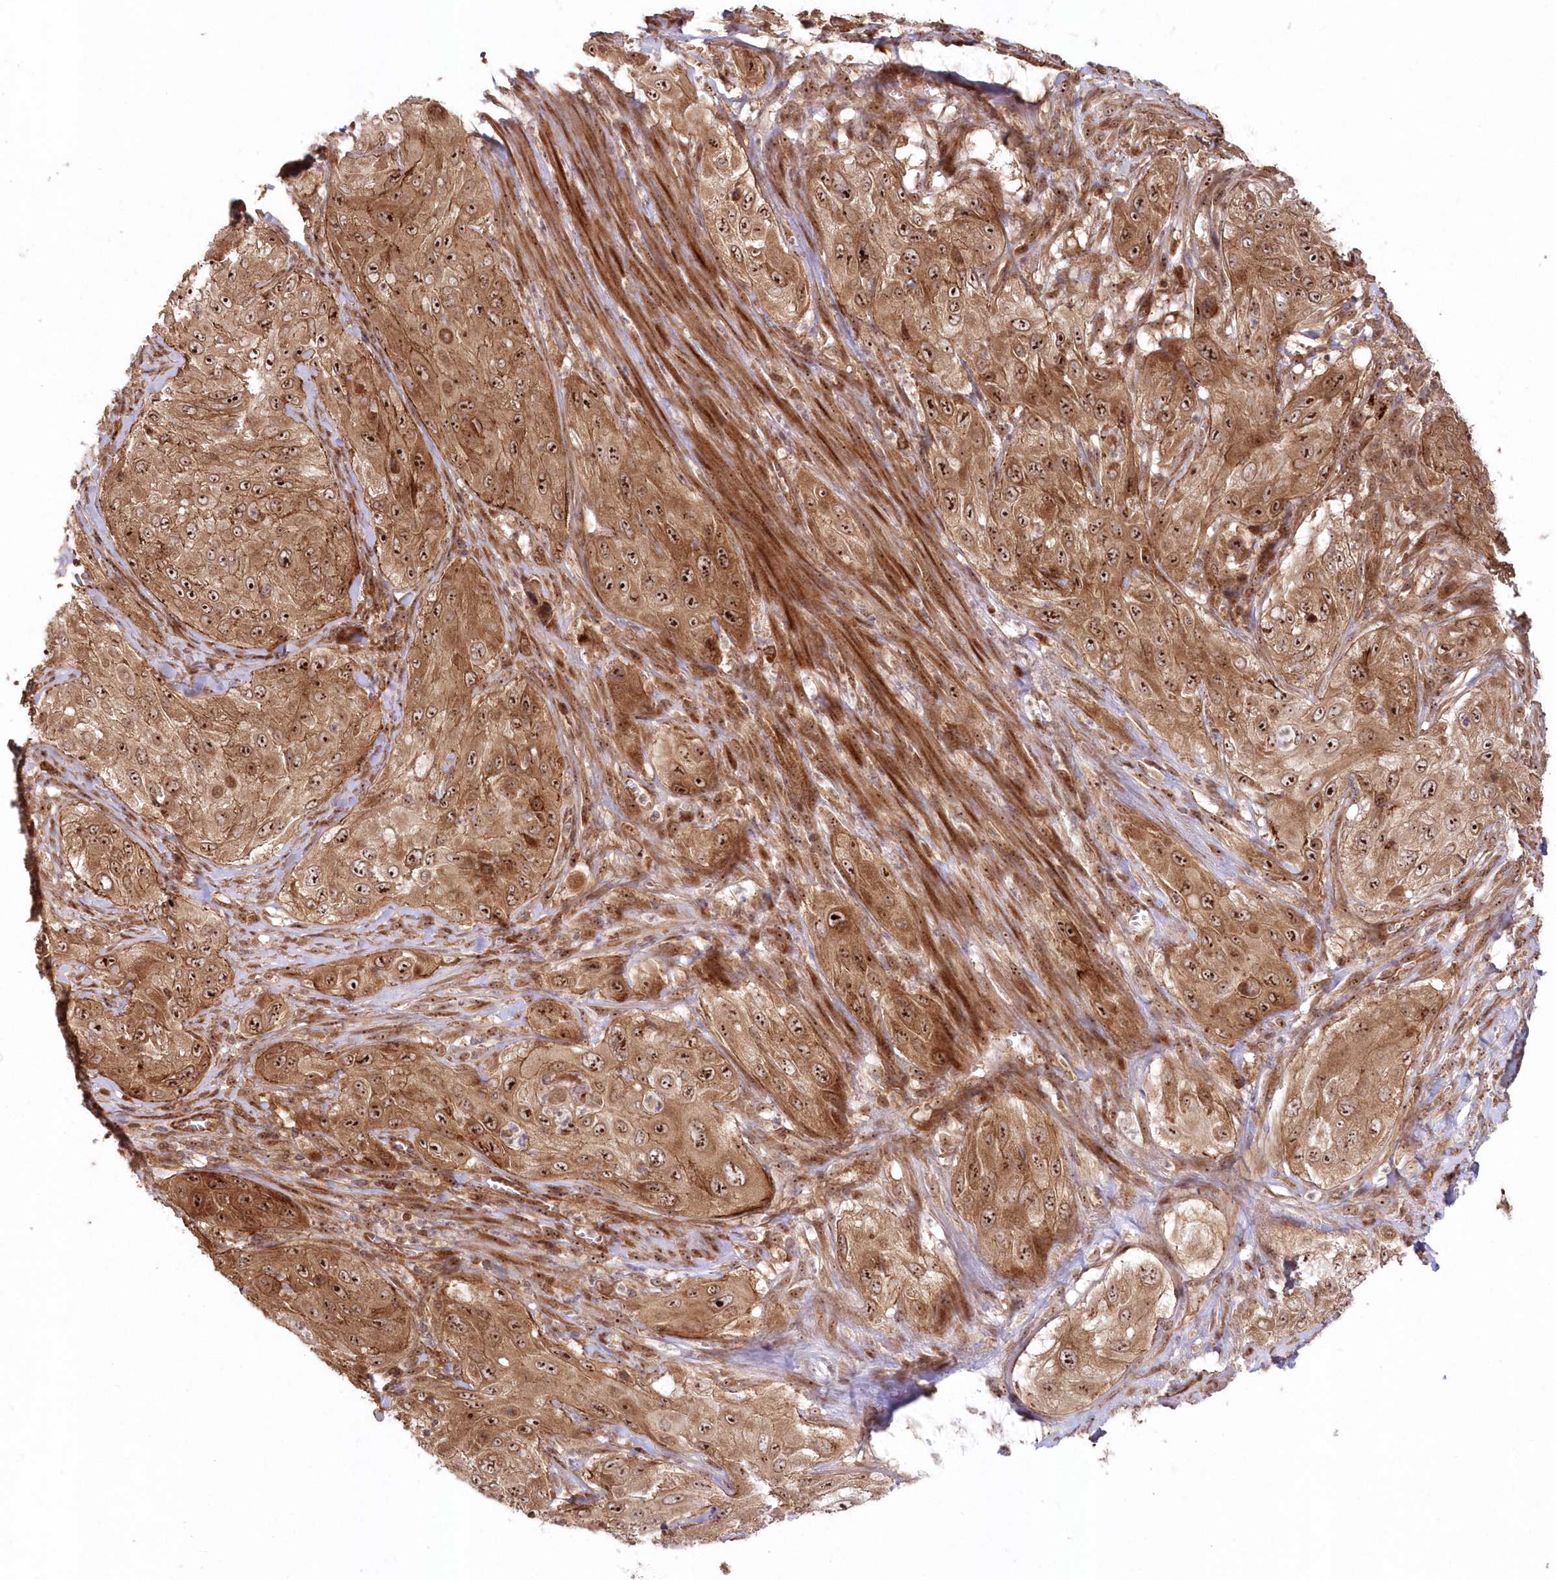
{"staining": {"intensity": "strong", "quantity": ">75%", "location": "cytoplasmic/membranous,nuclear"}, "tissue": "cervical cancer", "cell_type": "Tumor cells", "image_type": "cancer", "snomed": [{"axis": "morphology", "description": "Squamous cell carcinoma, NOS"}, {"axis": "topography", "description": "Cervix"}], "caption": "Human cervical squamous cell carcinoma stained with a brown dye shows strong cytoplasmic/membranous and nuclear positive expression in about >75% of tumor cells.", "gene": "SERINC1", "patient": {"sex": "female", "age": 42}}